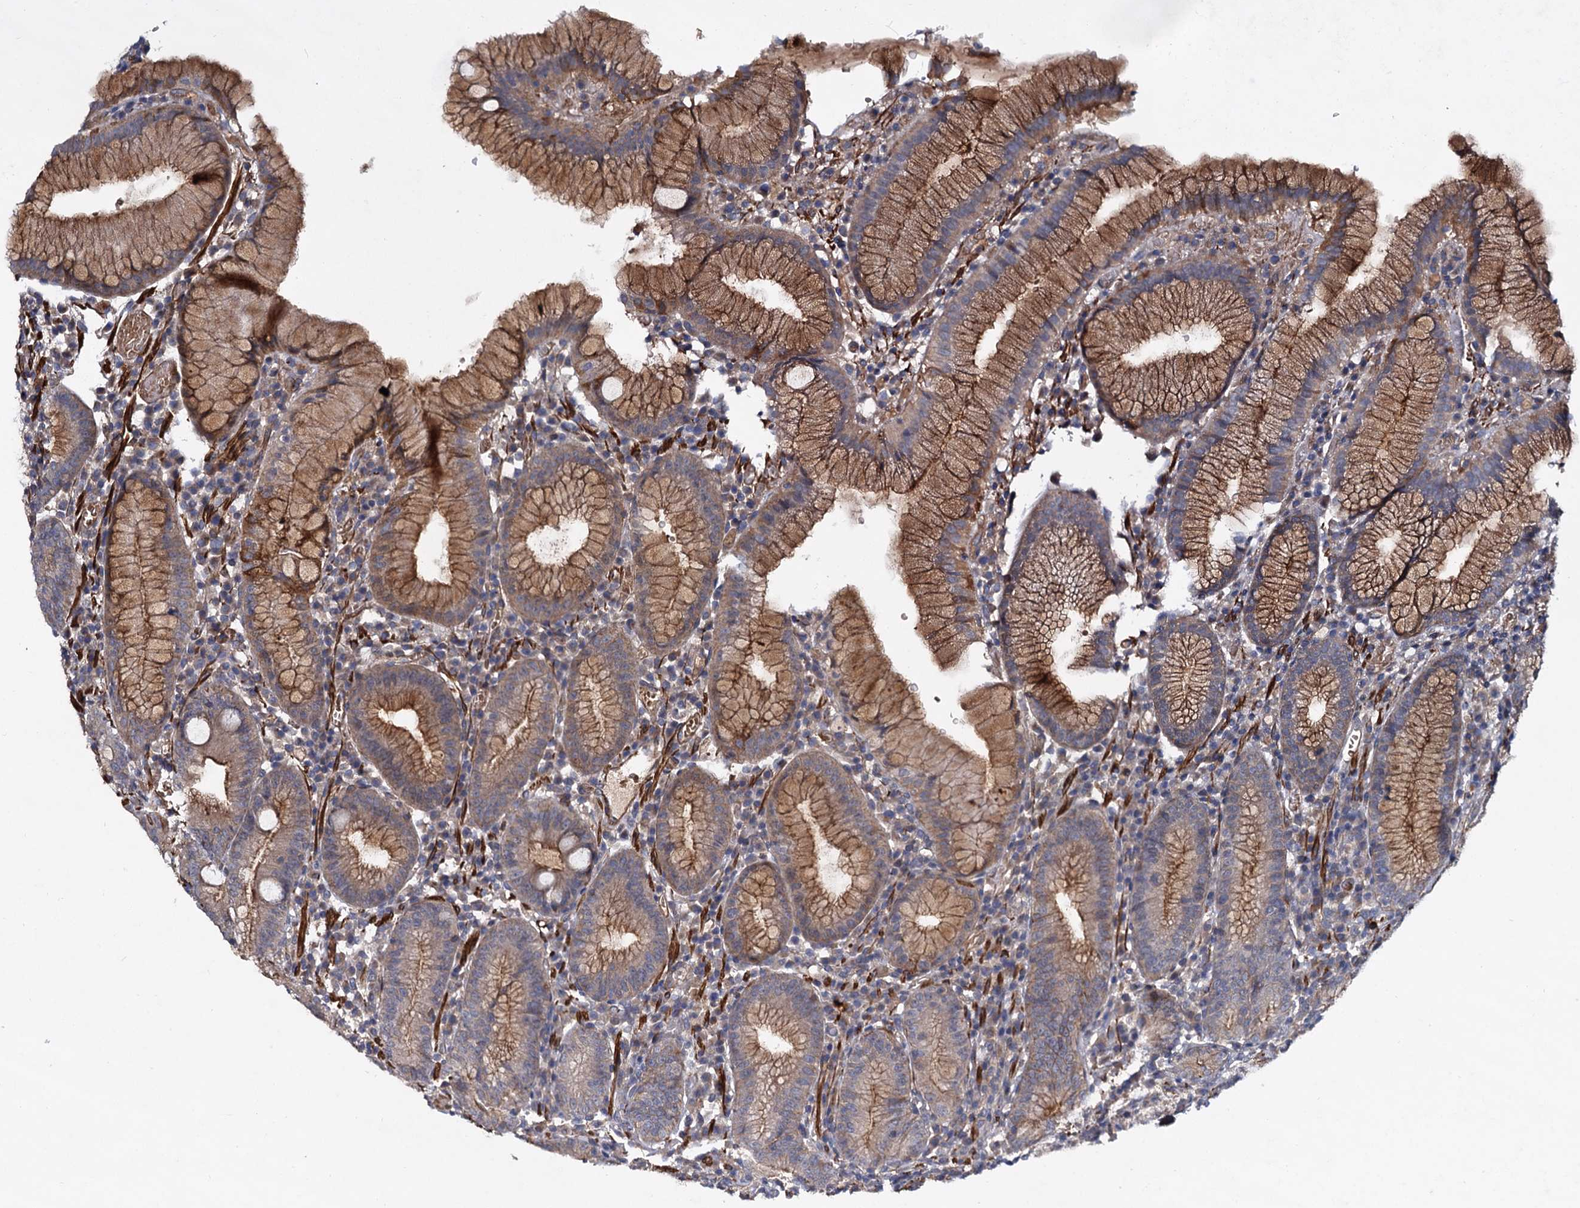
{"staining": {"intensity": "moderate", "quantity": ">75%", "location": "cytoplasmic/membranous"}, "tissue": "stomach", "cell_type": "Glandular cells", "image_type": "normal", "snomed": [{"axis": "morphology", "description": "Normal tissue, NOS"}, {"axis": "topography", "description": "Stomach"}], "caption": "Protein analysis of unremarkable stomach demonstrates moderate cytoplasmic/membranous staining in about >75% of glandular cells.", "gene": "ISM2", "patient": {"sex": "male", "age": 55}}